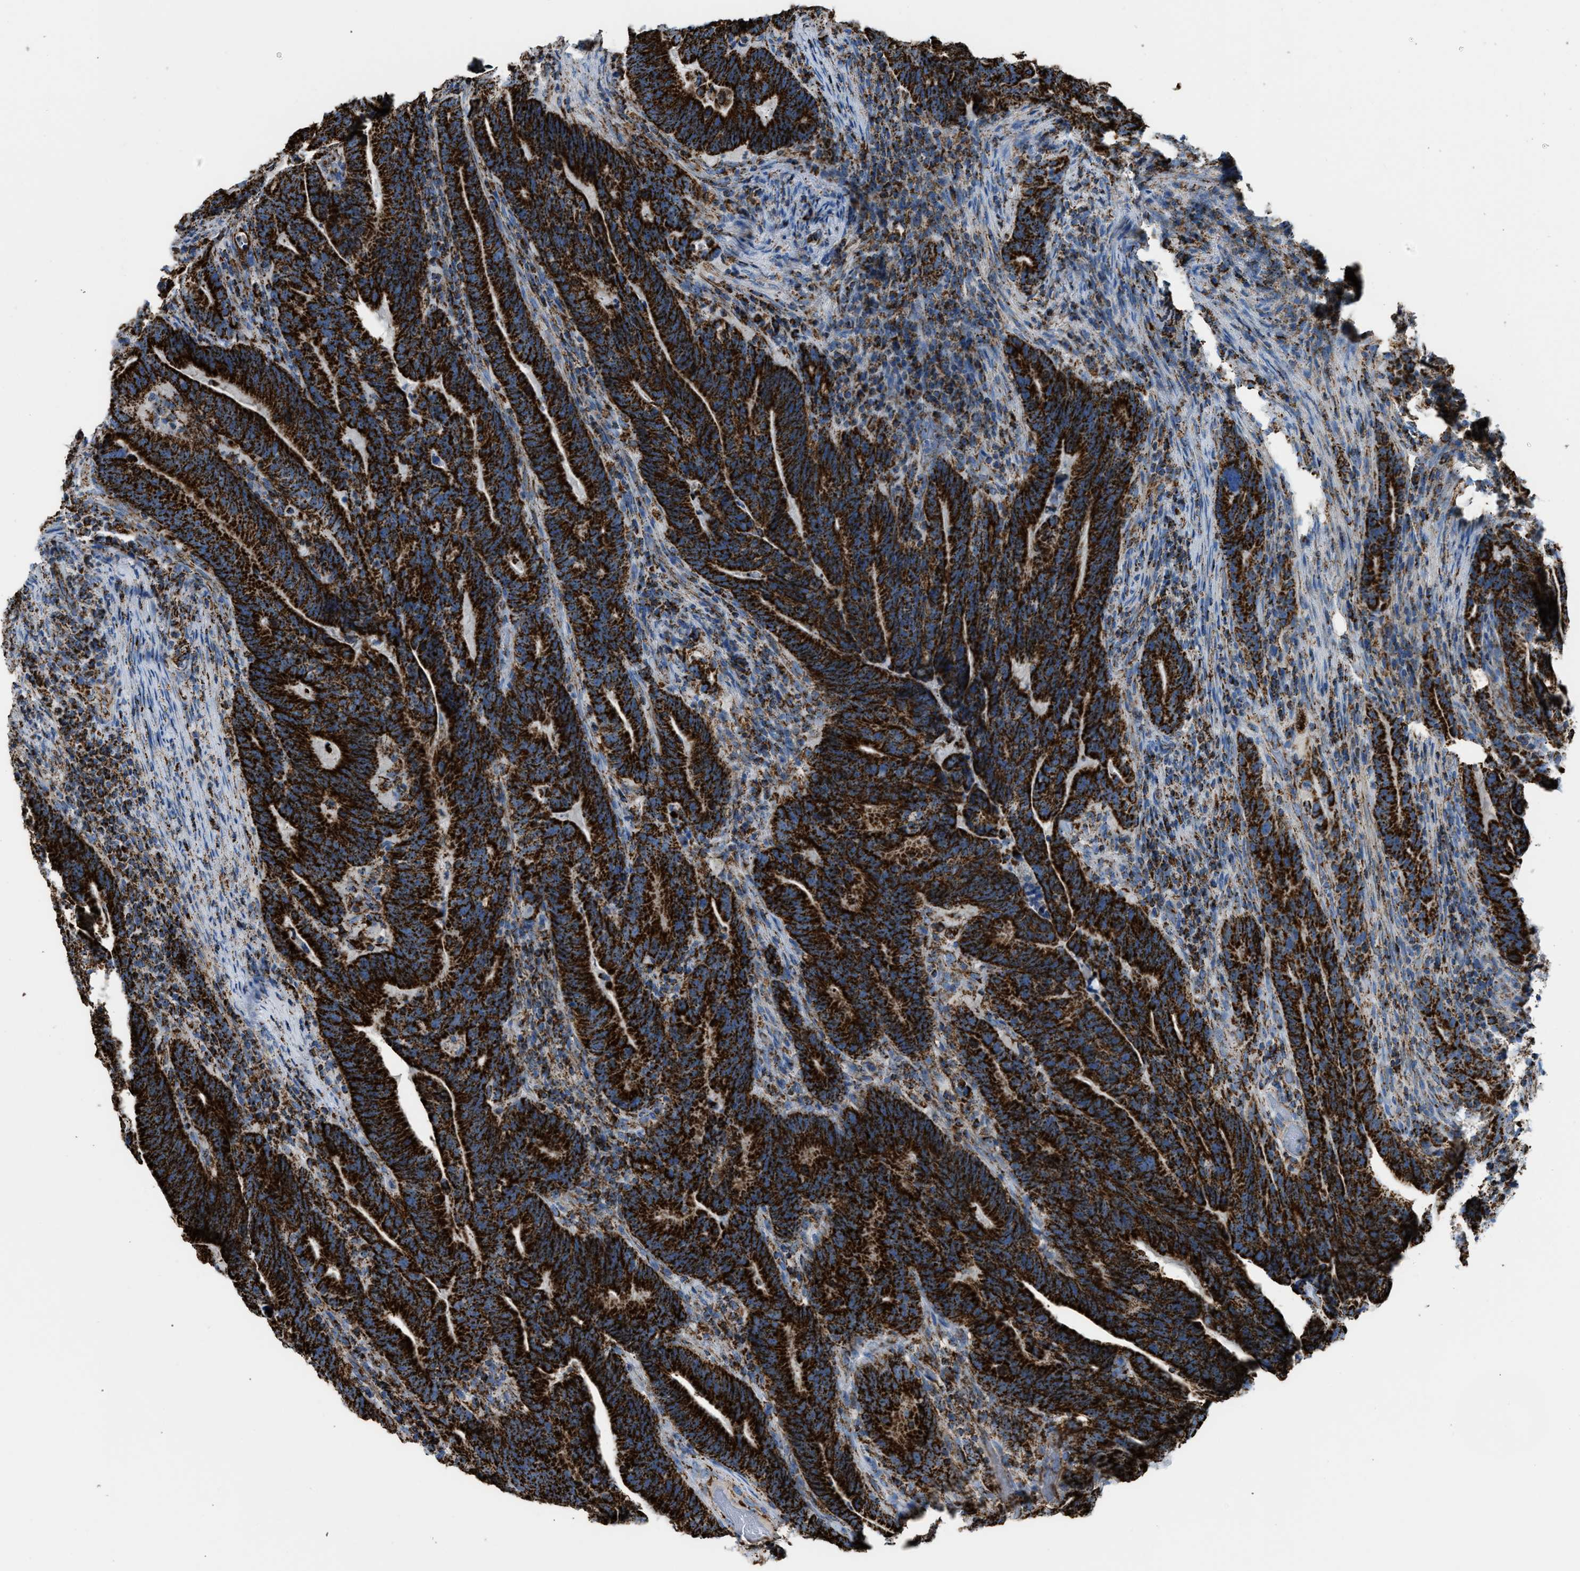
{"staining": {"intensity": "strong", "quantity": ">75%", "location": "cytoplasmic/membranous"}, "tissue": "colorectal cancer", "cell_type": "Tumor cells", "image_type": "cancer", "snomed": [{"axis": "morphology", "description": "Adenocarcinoma, NOS"}, {"axis": "topography", "description": "Colon"}], "caption": "Immunohistochemical staining of human adenocarcinoma (colorectal) displays high levels of strong cytoplasmic/membranous protein staining in about >75% of tumor cells. The protein is shown in brown color, while the nuclei are stained blue.", "gene": "ETFB", "patient": {"sex": "female", "age": 66}}